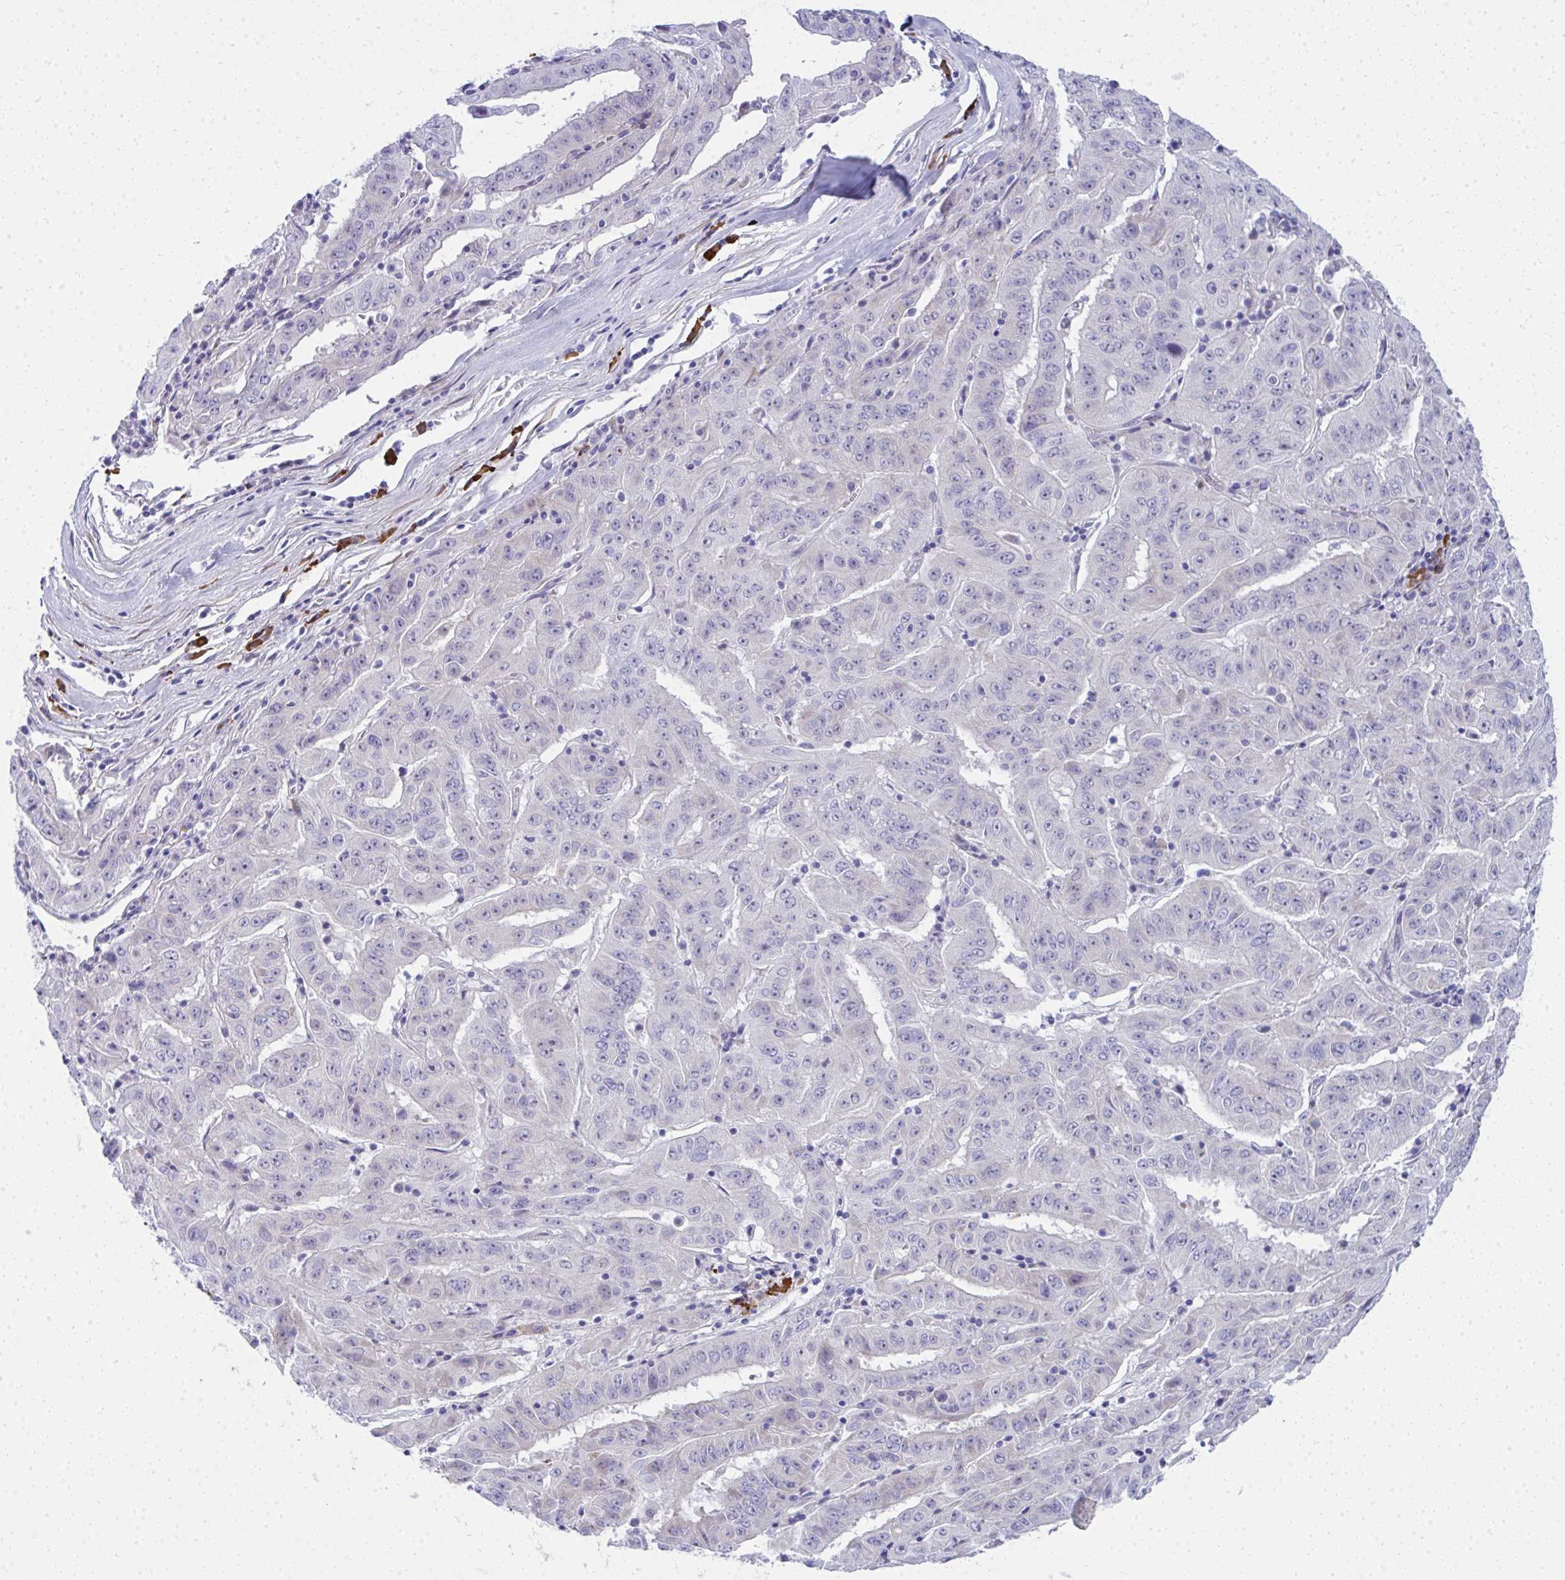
{"staining": {"intensity": "negative", "quantity": "none", "location": "none"}, "tissue": "pancreatic cancer", "cell_type": "Tumor cells", "image_type": "cancer", "snomed": [{"axis": "morphology", "description": "Adenocarcinoma, NOS"}, {"axis": "topography", "description": "Pancreas"}], "caption": "An image of human pancreatic cancer (adenocarcinoma) is negative for staining in tumor cells.", "gene": "PUS7L", "patient": {"sex": "male", "age": 63}}